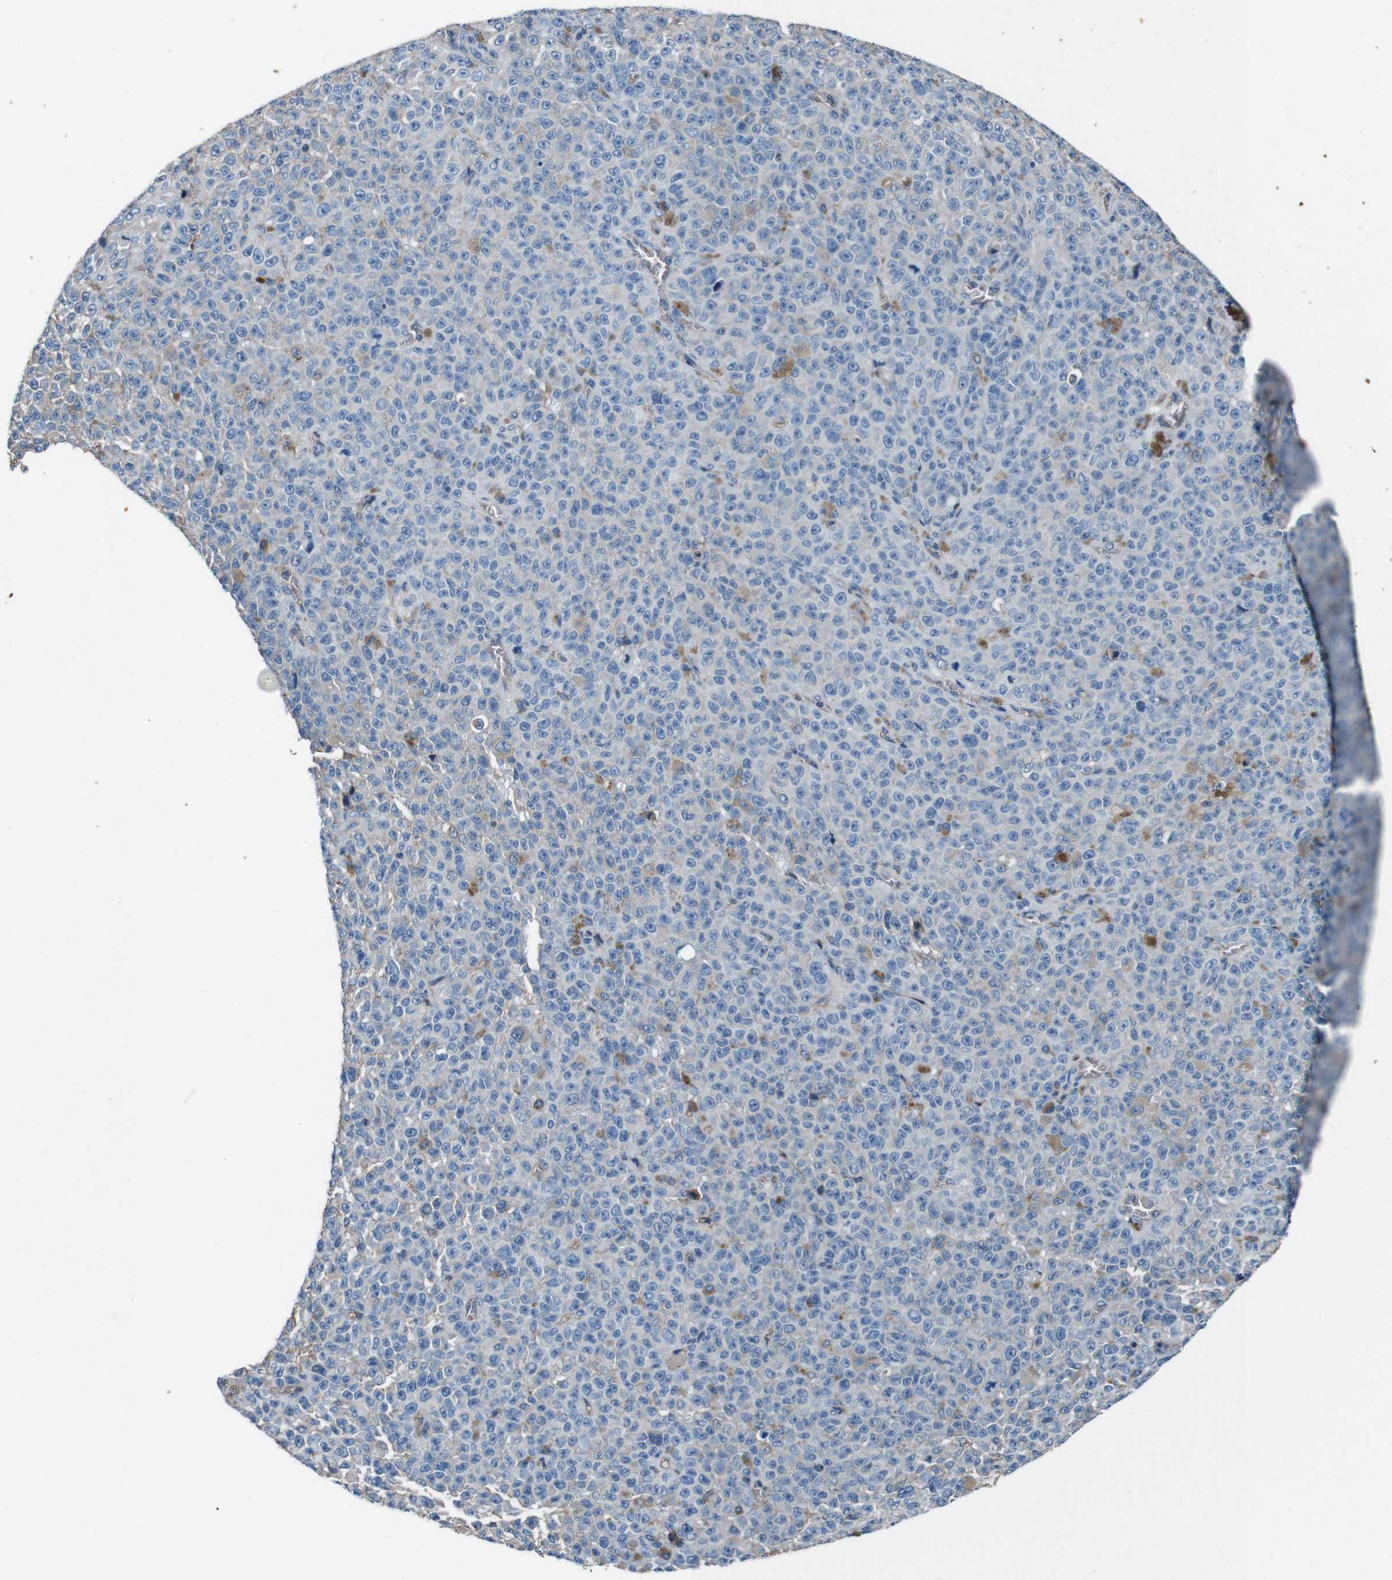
{"staining": {"intensity": "negative", "quantity": "none", "location": "none"}, "tissue": "melanoma", "cell_type": "Tumor cells", "image_type": "cancer", "snomed": [{"axis": "morphology", "description": "Malignant melanoma, NOS"}, {"axis": "topography", "description": "Skin"}], "caption": "Tumor cells are negative for protein expression in human melanoma.", "gene": "LEP", "patient": {"sex": "female", "age": 82}}